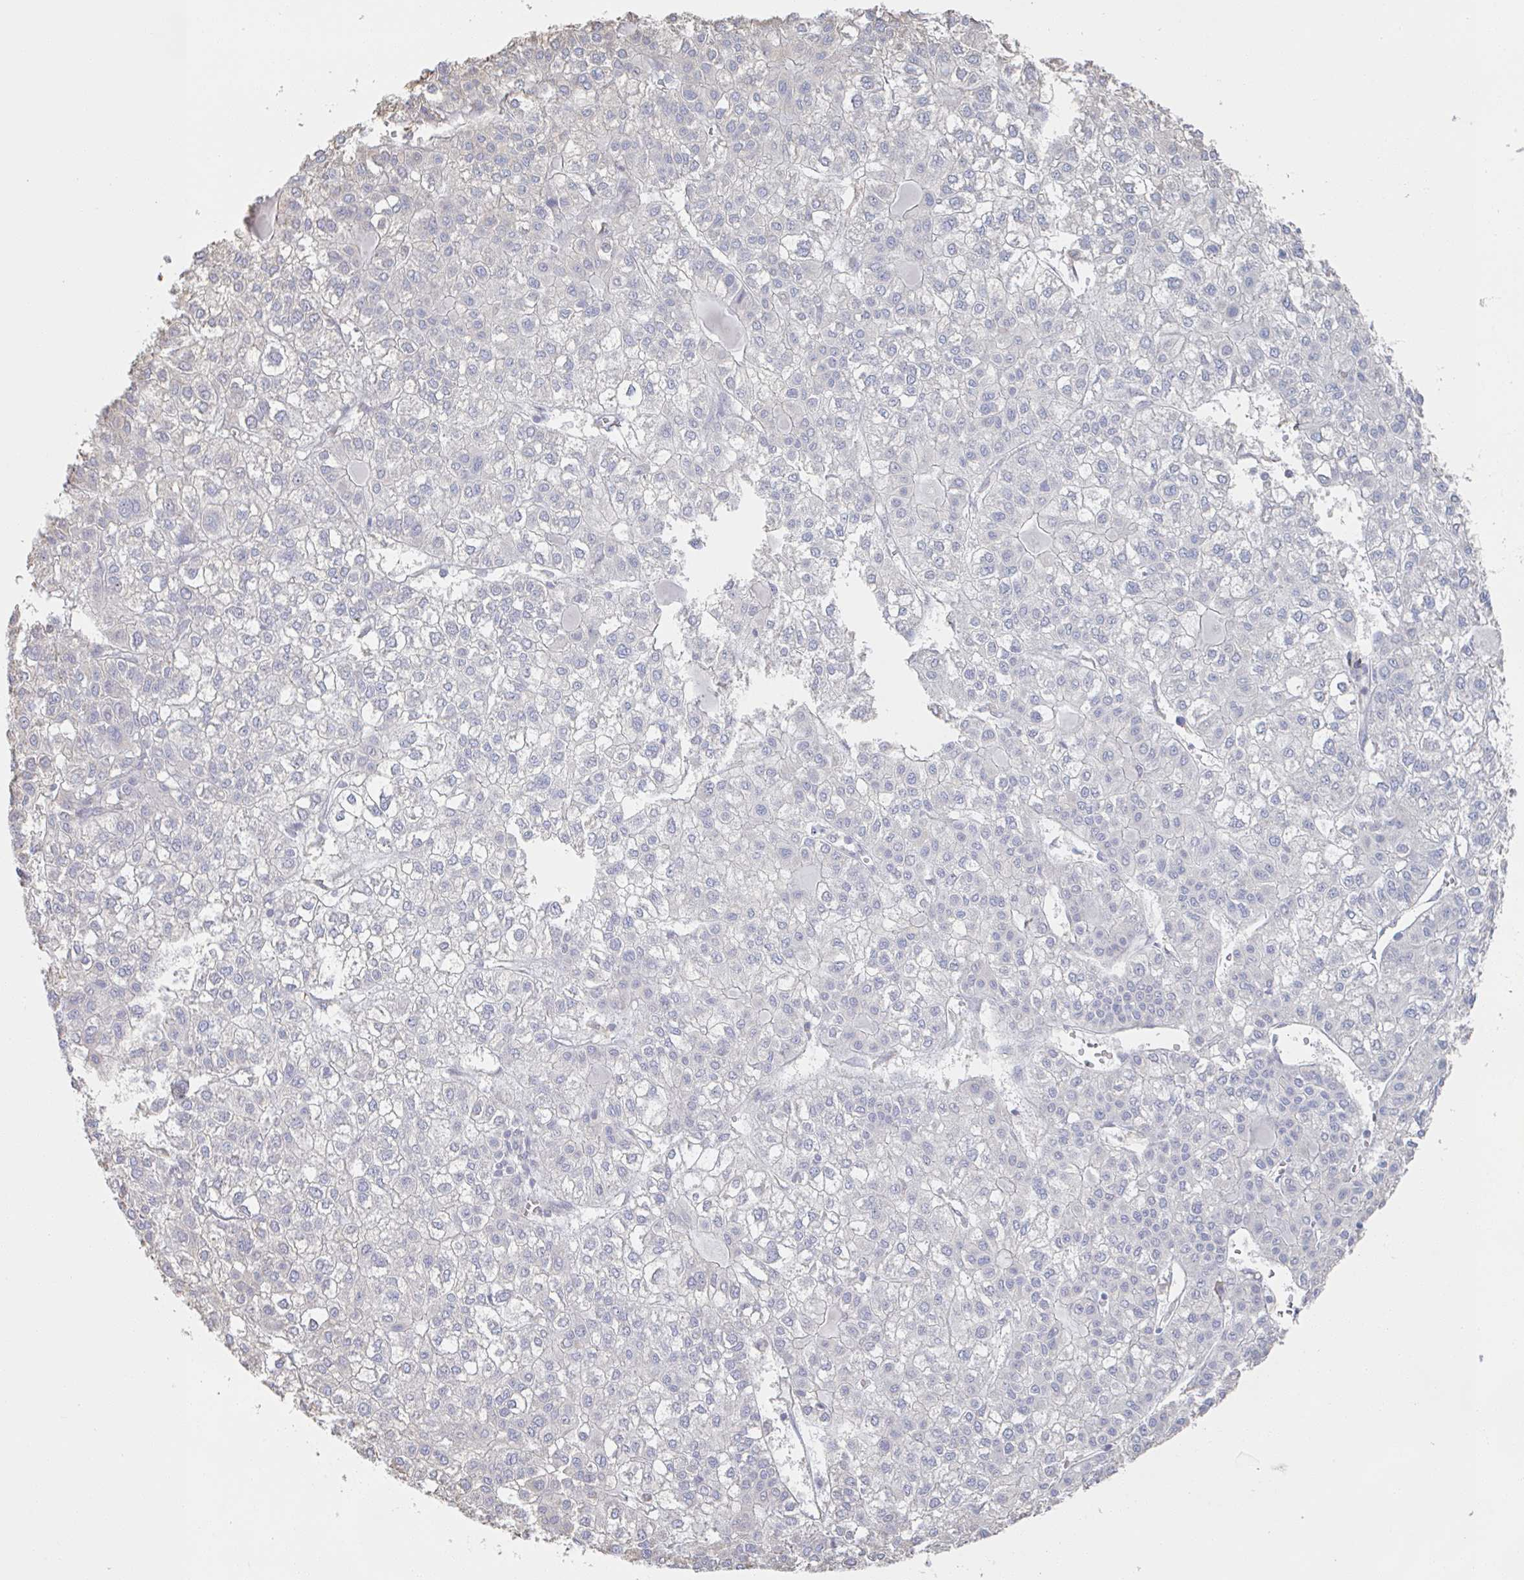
{"staining": {"intensity": "negative", "quantity": "none", "location": "none"}, "tissue": "liver cancer", "cell_type": "Tumor cells", "image_type": "cancer", "snomed": [{"axis": "morphology", "description": "Carcinoma, Hepatocellular, NOS"}, {"axis": "topography", "description": "Liver"}], "caption": "High power microscopy photomicrograph of an immunohistochemistry (IHC) histopathology image of liver cancer, revealing no significant expression in tumor cells.", "gene": "RAB5IF", "patient": {"sex": "female", "age": 43}}